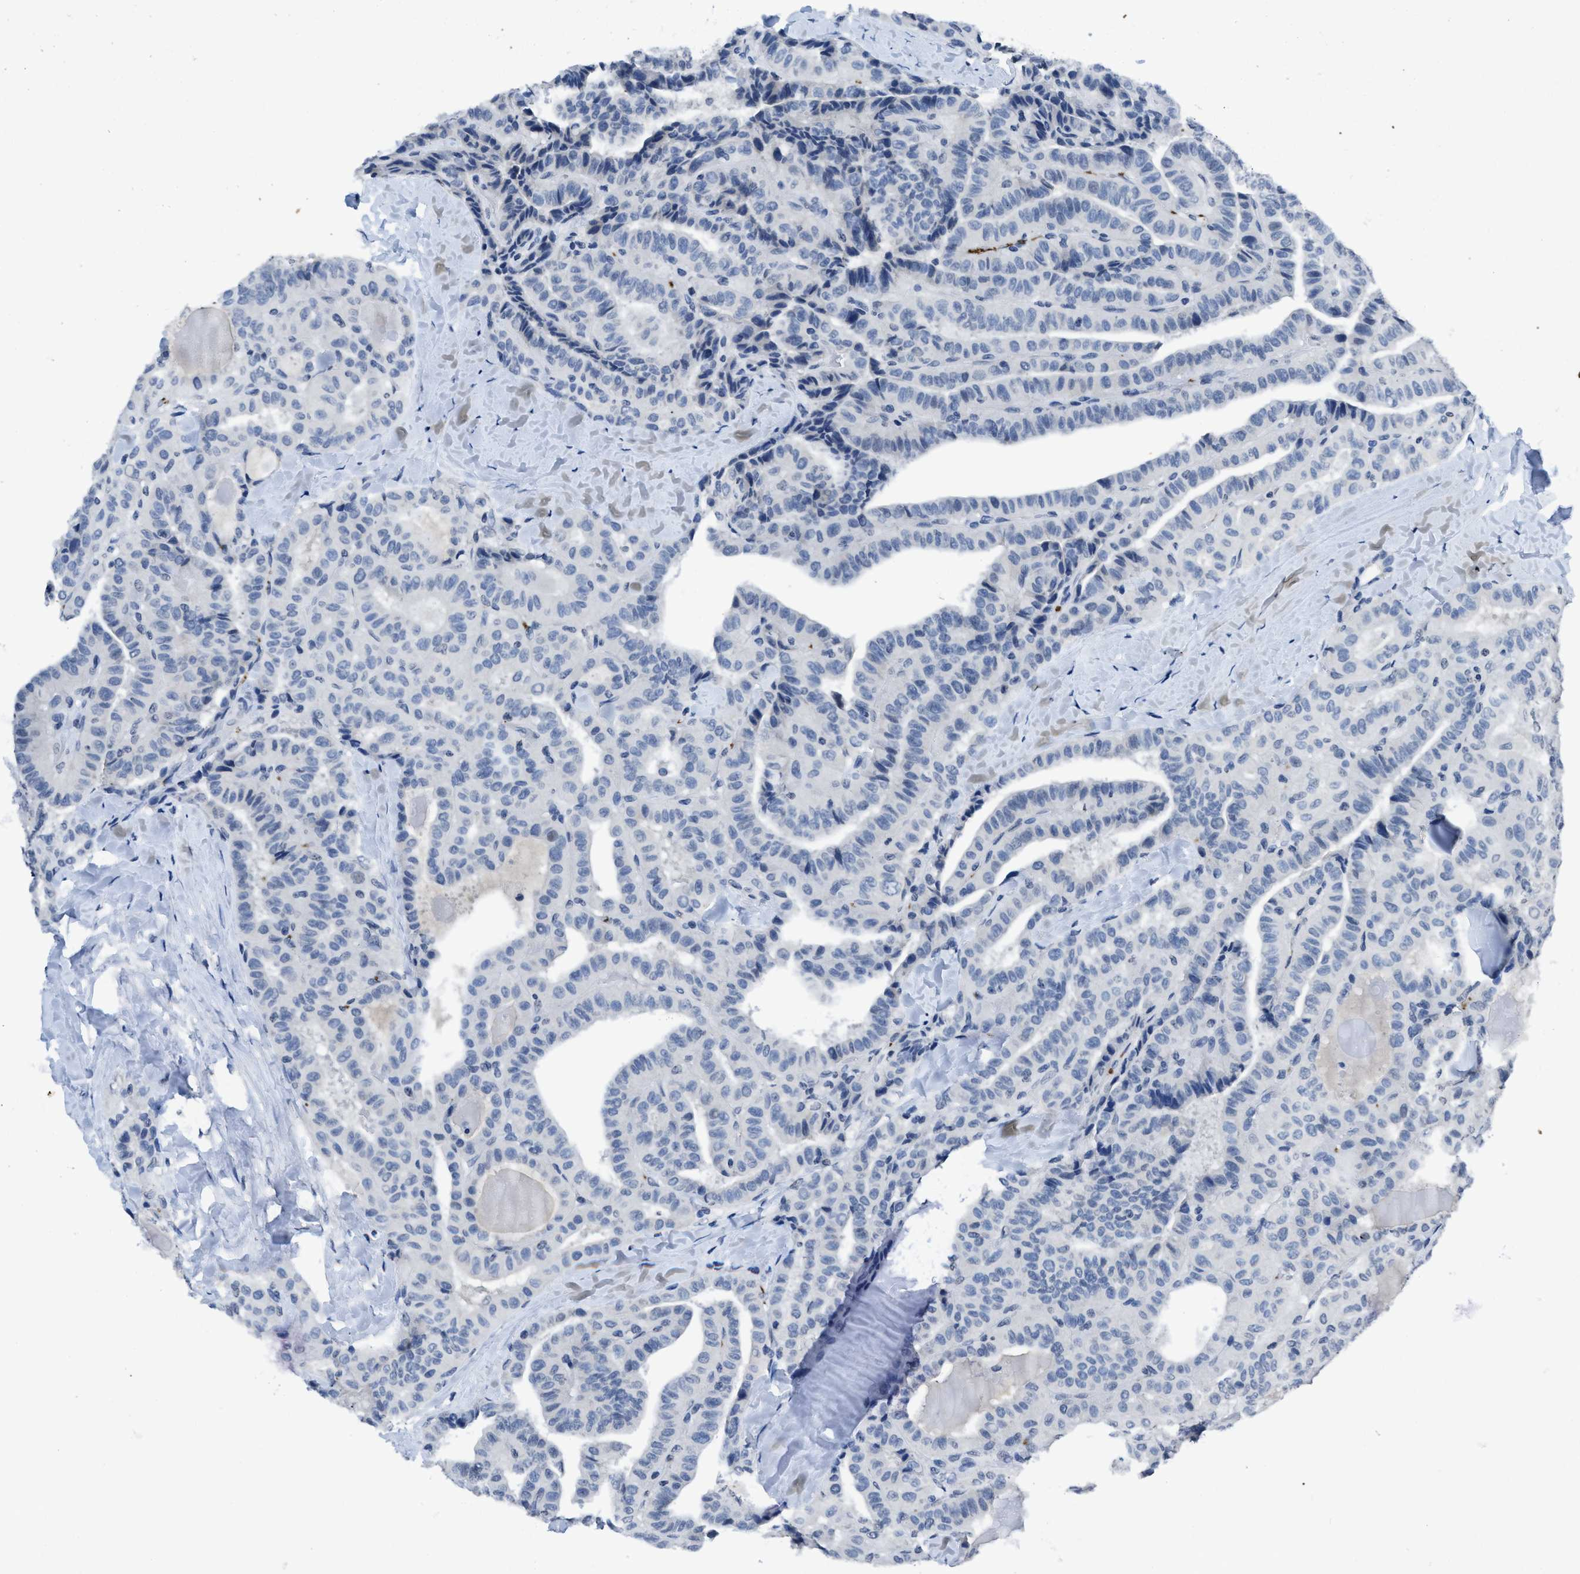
{"staining": {"intensity": "negative", "quantity": "none", "location": "none"}, "tissue": "thyroid cancer", "cell_type": "Tumor cells", "image_type": "cancer", "snomed": [{"axis": "morphology", "description": "Papillary adenocarcinoma, NOS"}, {"axis": "topography", "description": "Thyroid gland"}], "caption": "DAB (3,3'-diaminobenzidine) immunohistochemical staining of thyroid cancer (papillary adenocarcinoma) displays no significant staining in tumor cells. (Brightfield microscopy of DAB immunohistochemistry (IHC) at high magnification).", "gene": "ITGA2B", "patient": {"sex": "male", "age": 77}}